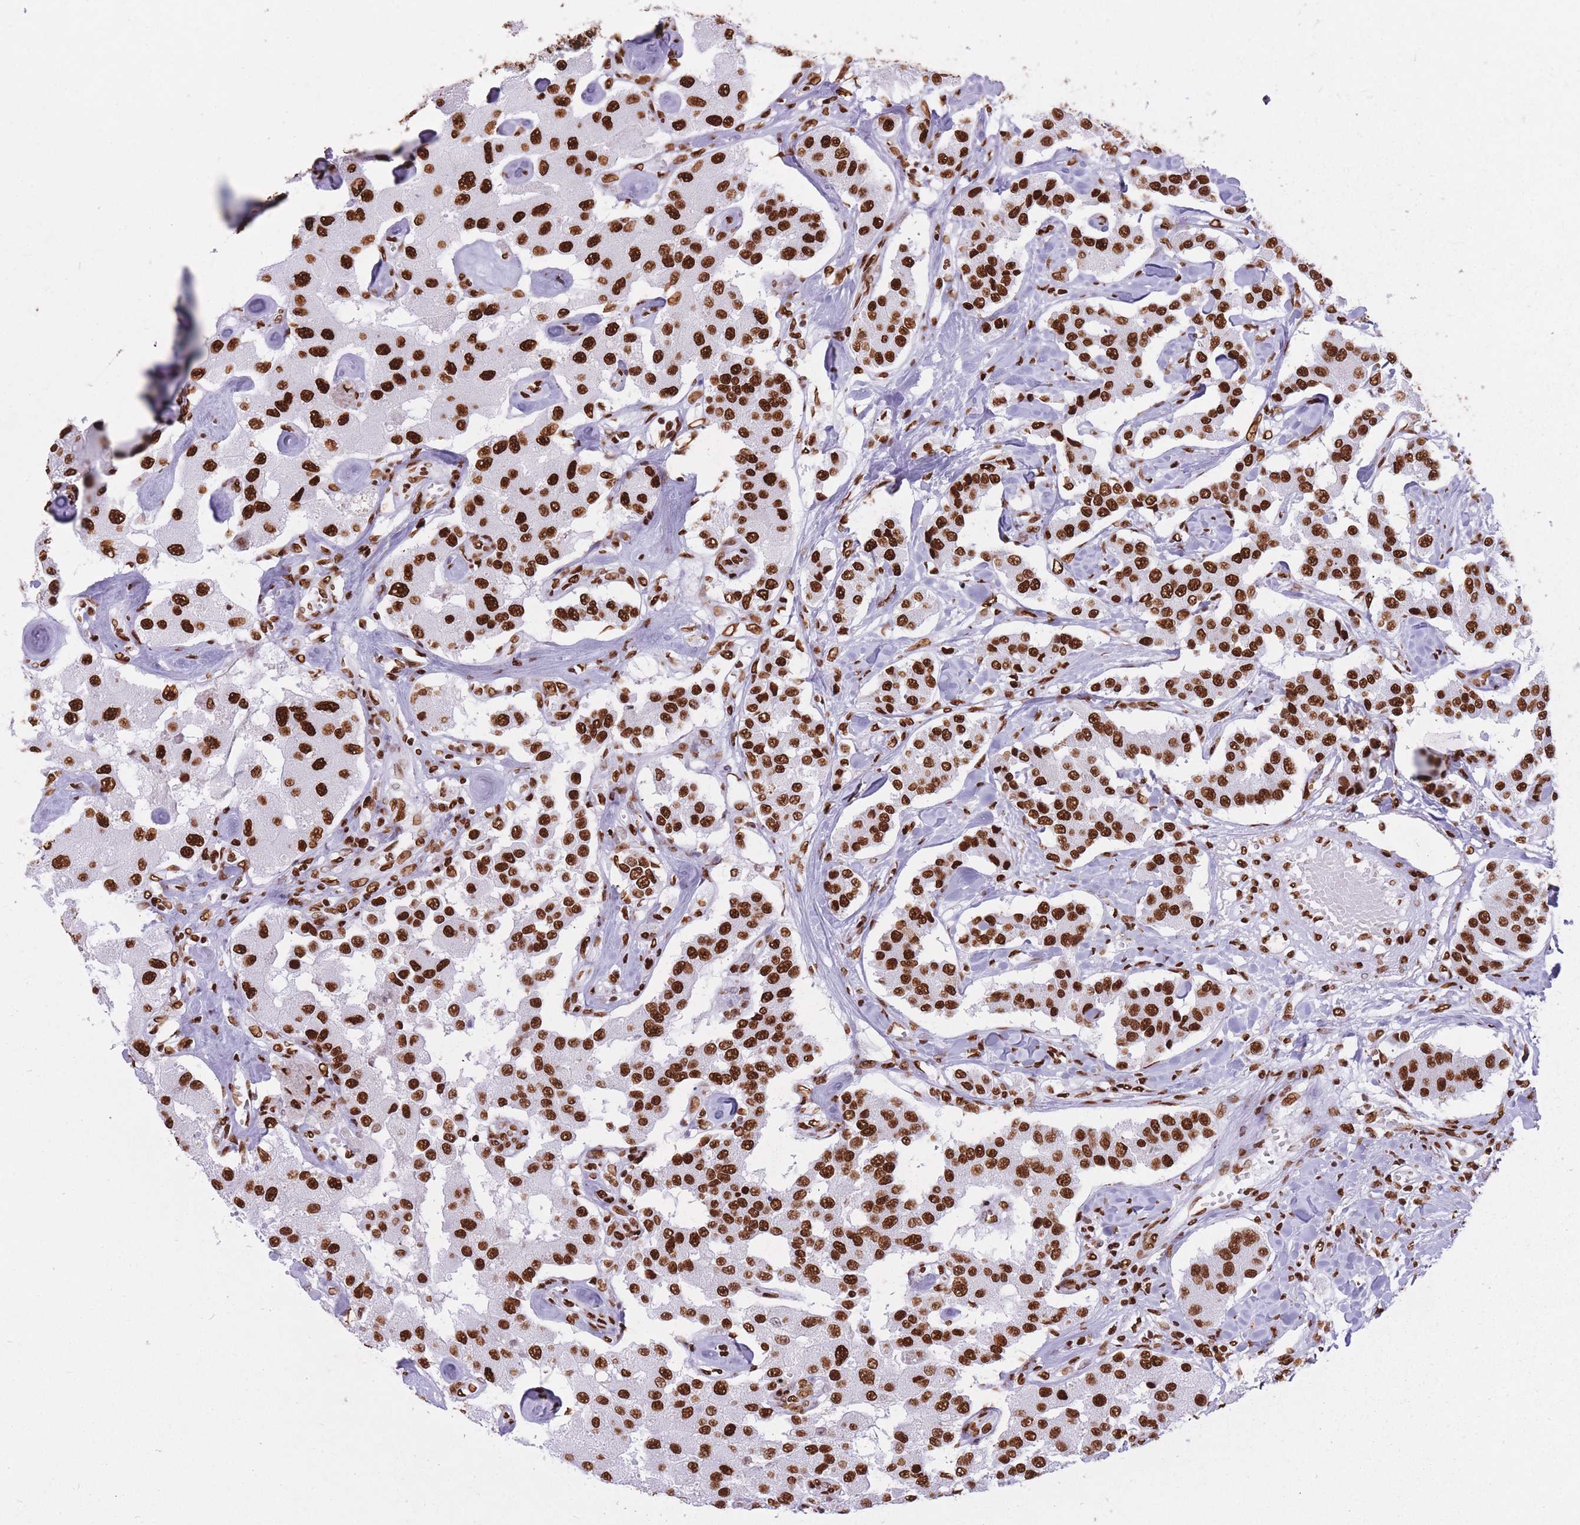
{"staining": {"intensity": "strong", "quantity": ">75%", "location": "nuclear"}, "tissue": "carcinoid", "cell_type": "Tumor cells", "image_type": "cancer", "snomed": [{"axis": "morphology", "description": "Carcinoid, malignant, NOS"}, {"axis": "topography", "description": "Pancreas"}], "caption": "A high amount of strong nuclear positivity is present in approximately >75% of tumor cells in carcinoid tissue.", "gene": "HNRNPUL1", "patient": {"sex": "male", "age": 41}}